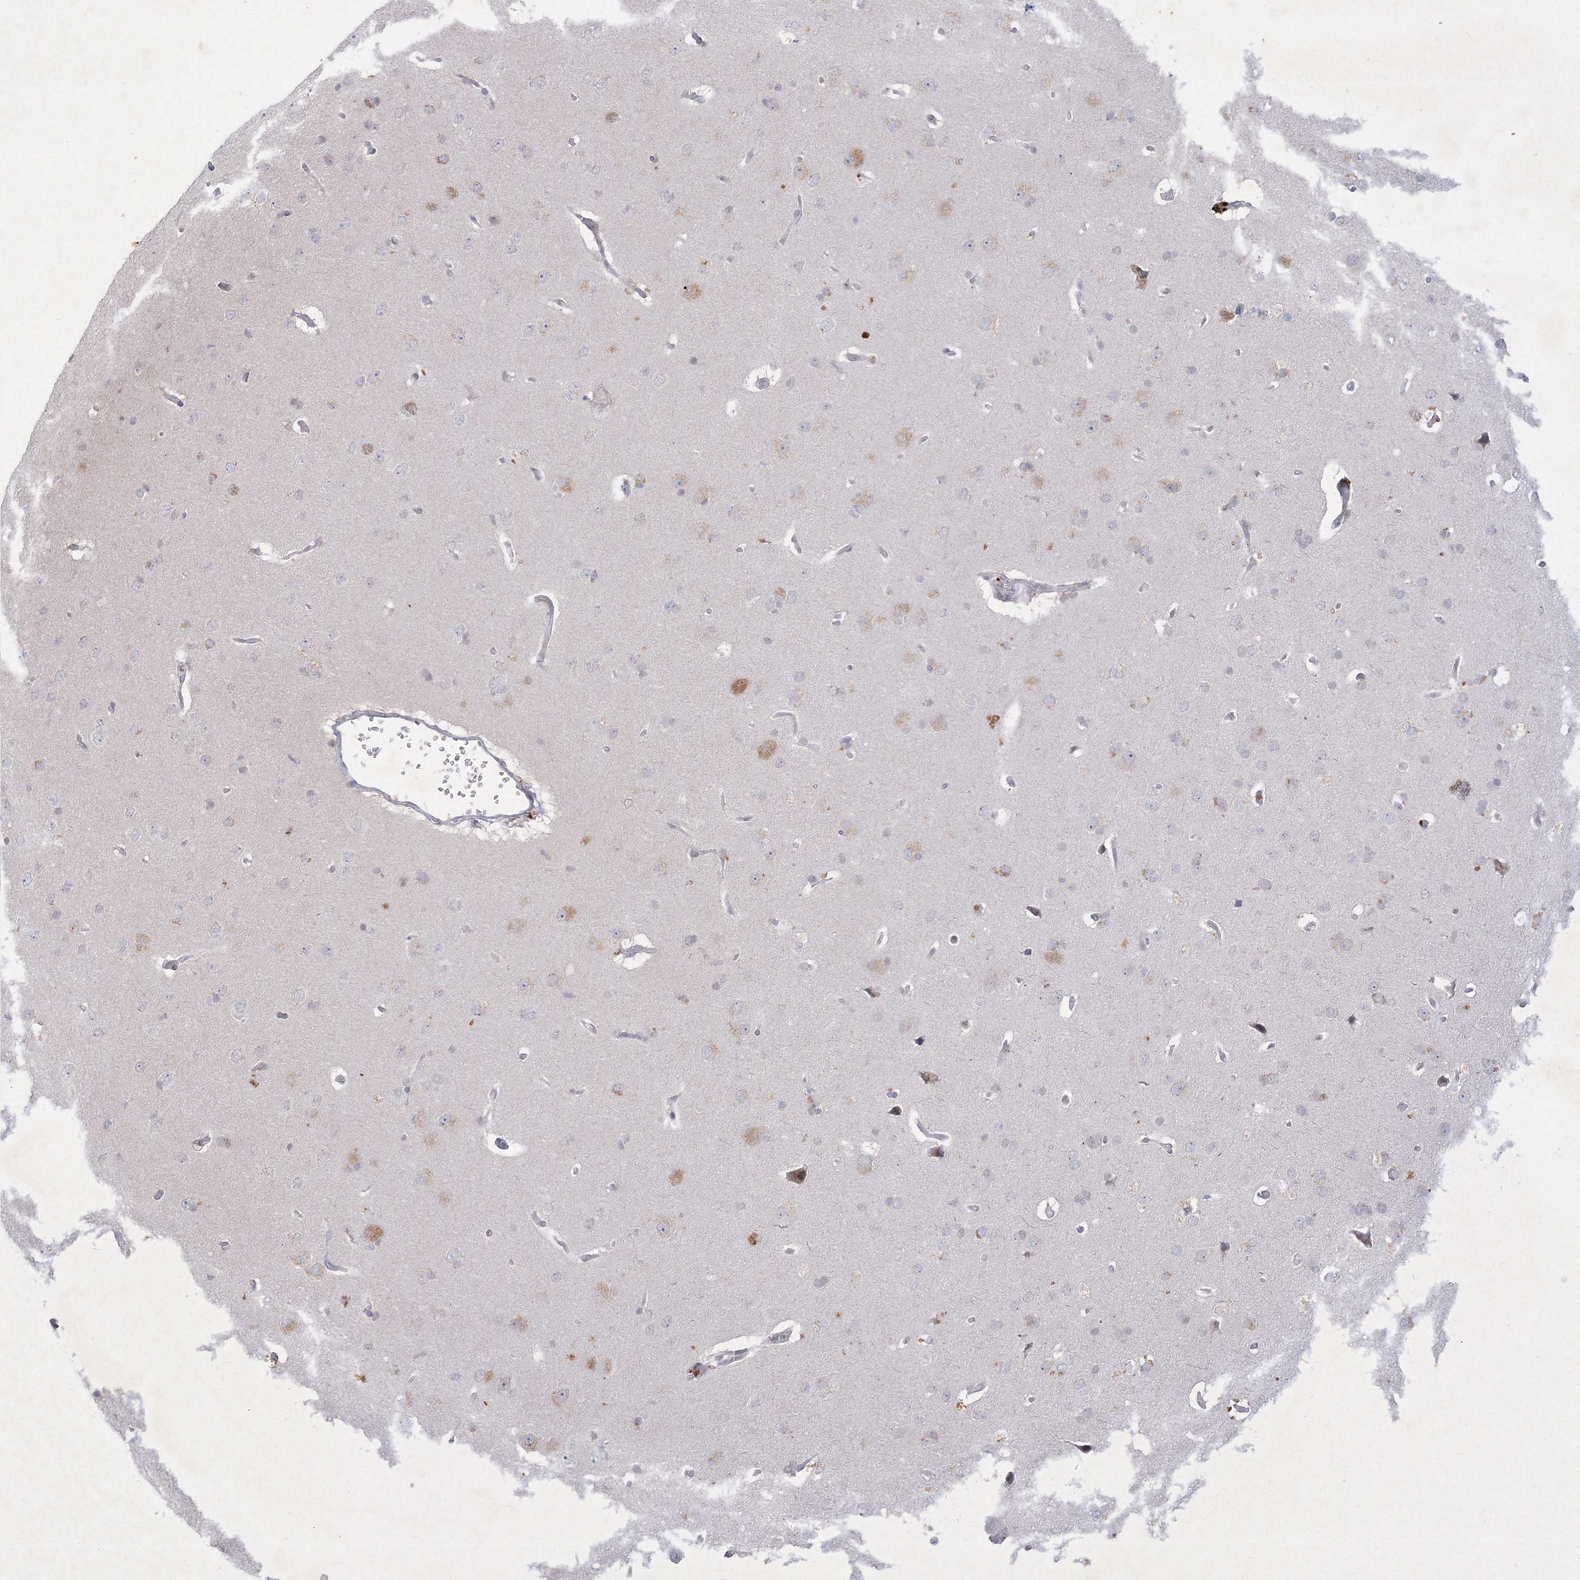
{"staining": {"intensity": "negative", "quantity": "none", "location": "none"}, "tissue": "cerebral cortex", "cell_type": "Endothelial cells", "image_type": "normal", "snomed": [{"axis": "morphology", "description": "Normal tissue, NOS"}, {"axis": "topography", "description": "Cerebral cortex"}], "caption": "An image of human cerebral cortex is negative for staining in endothelial cells. (Stains: DAB (3,3'-diaminobenzidine) immunohistochemistry (IHC) with hematoxylin counter stain, Microscopy: brightfield microscopy at high magnification).", "gene": "NXPE3", "patient": {"sex": "male", "age": 62}}